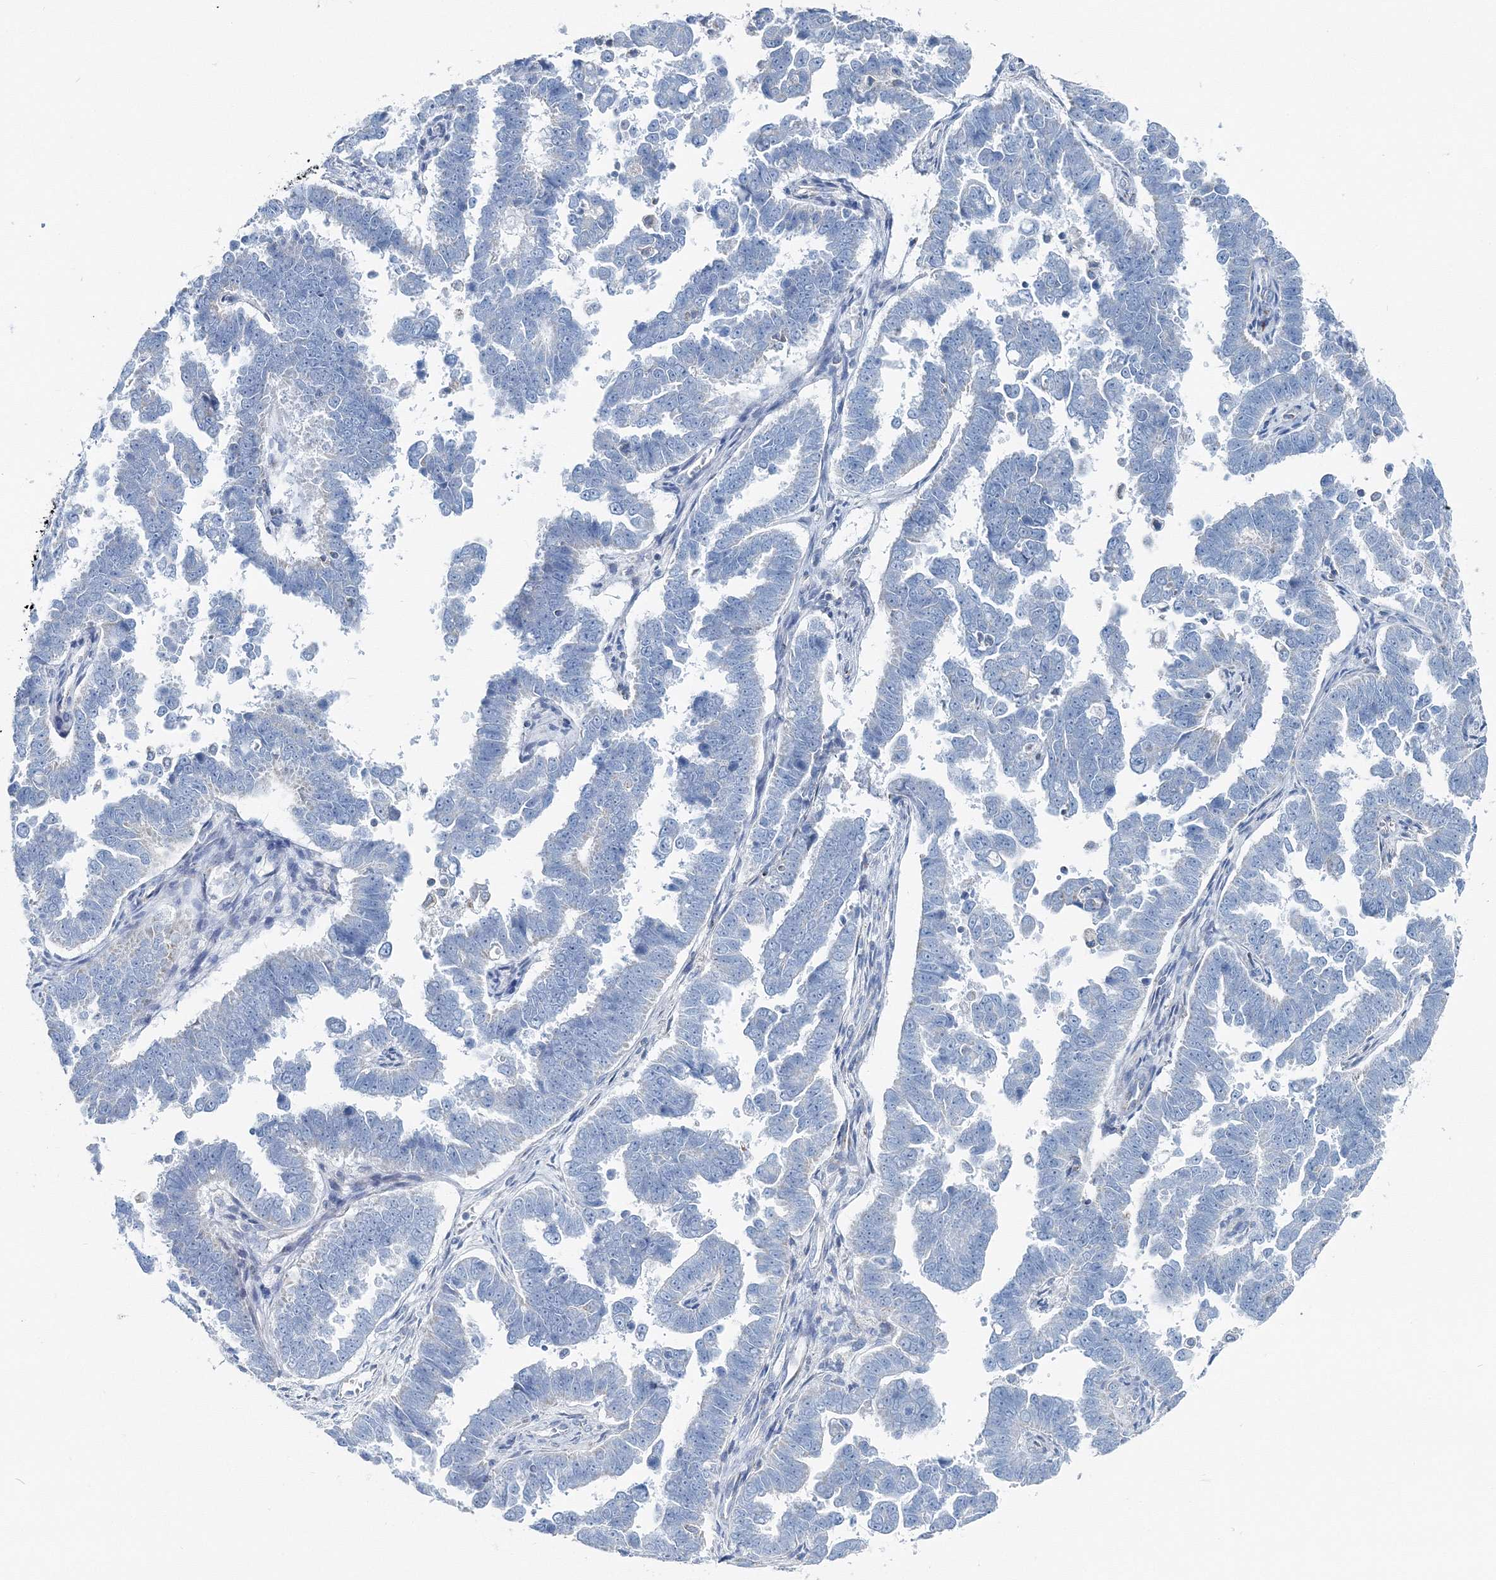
{"staining": {"intensity": "negative", "quantity": "none", "location": "none"}, "tissue": "endometrial cancer", "cell_type": "Tumor cells", "image_type": "cancer", "snomed": [{"axis": "morphology", "description": "Adenocarcinoma, NOS"}, {"axis": "topography", "description": "Endometrium"}], "caption": "IHC of human endometrial adenocarcinoma demonstrates no positivity in tumor cells.", "gene": "GABARAPL2", "patient": {"sex": "female", "age": 75}}